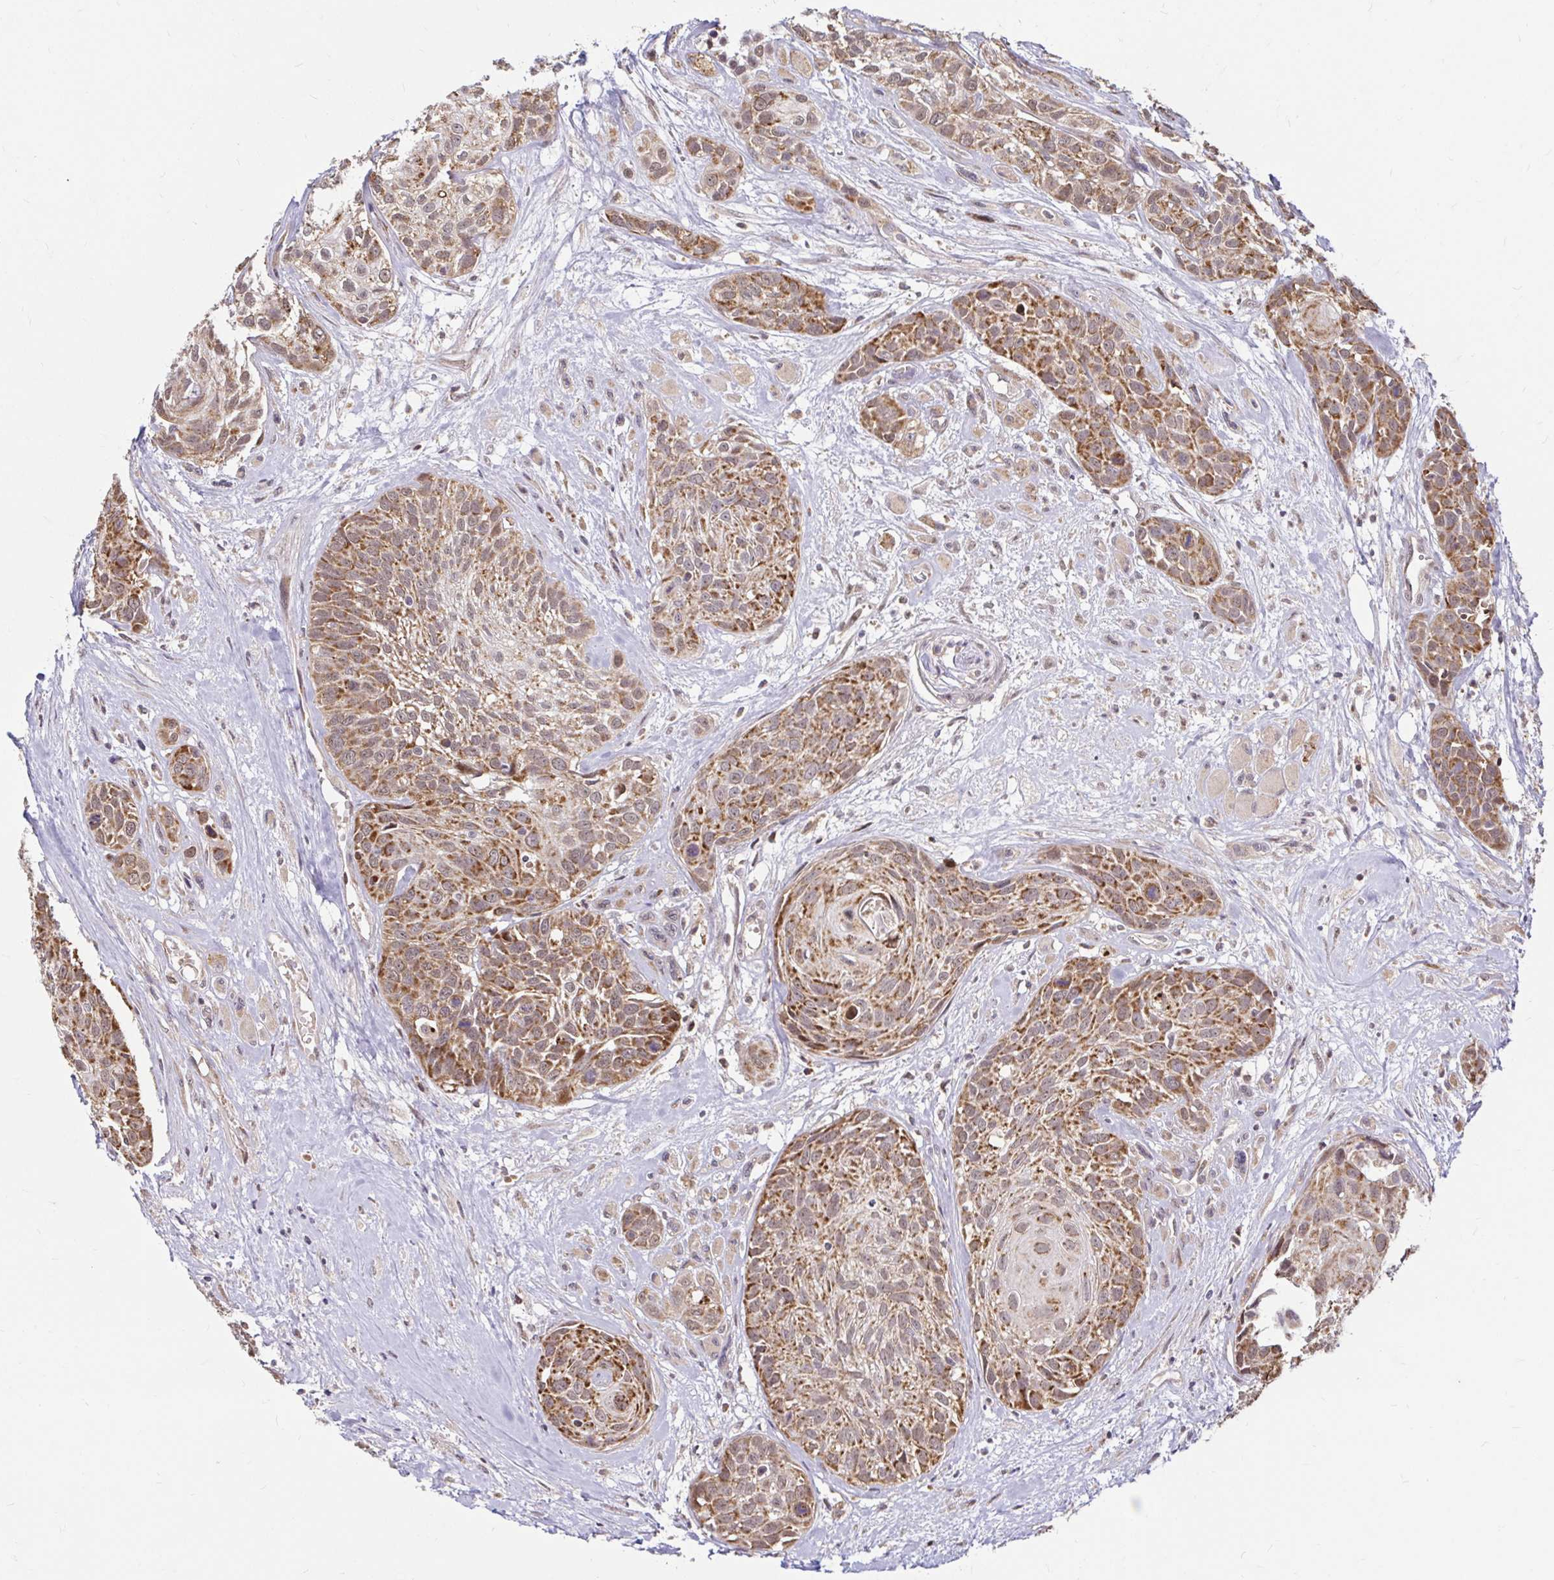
{"staining": {"intensity": "moderate", "quantity": ">75%", "location": "cytoplasmic/membranous"}, "tissue": "head and neck cancer", "cell_type": "Tumor cells", "image_type": "cancer", "snomed": [{"axis": "morphology", "description": "Squamous cell carcinoma, NOS"}, {"axis": "topography", "description": "Head-Neck"}], "caption": "Tumor cells exhibit medium levels of moderate cytoplasmic/membranous expression in about >75% of cells in human head and neck cancer.", "gene": "TIMM50", "patient": {"sex": "female", "age": 50}}